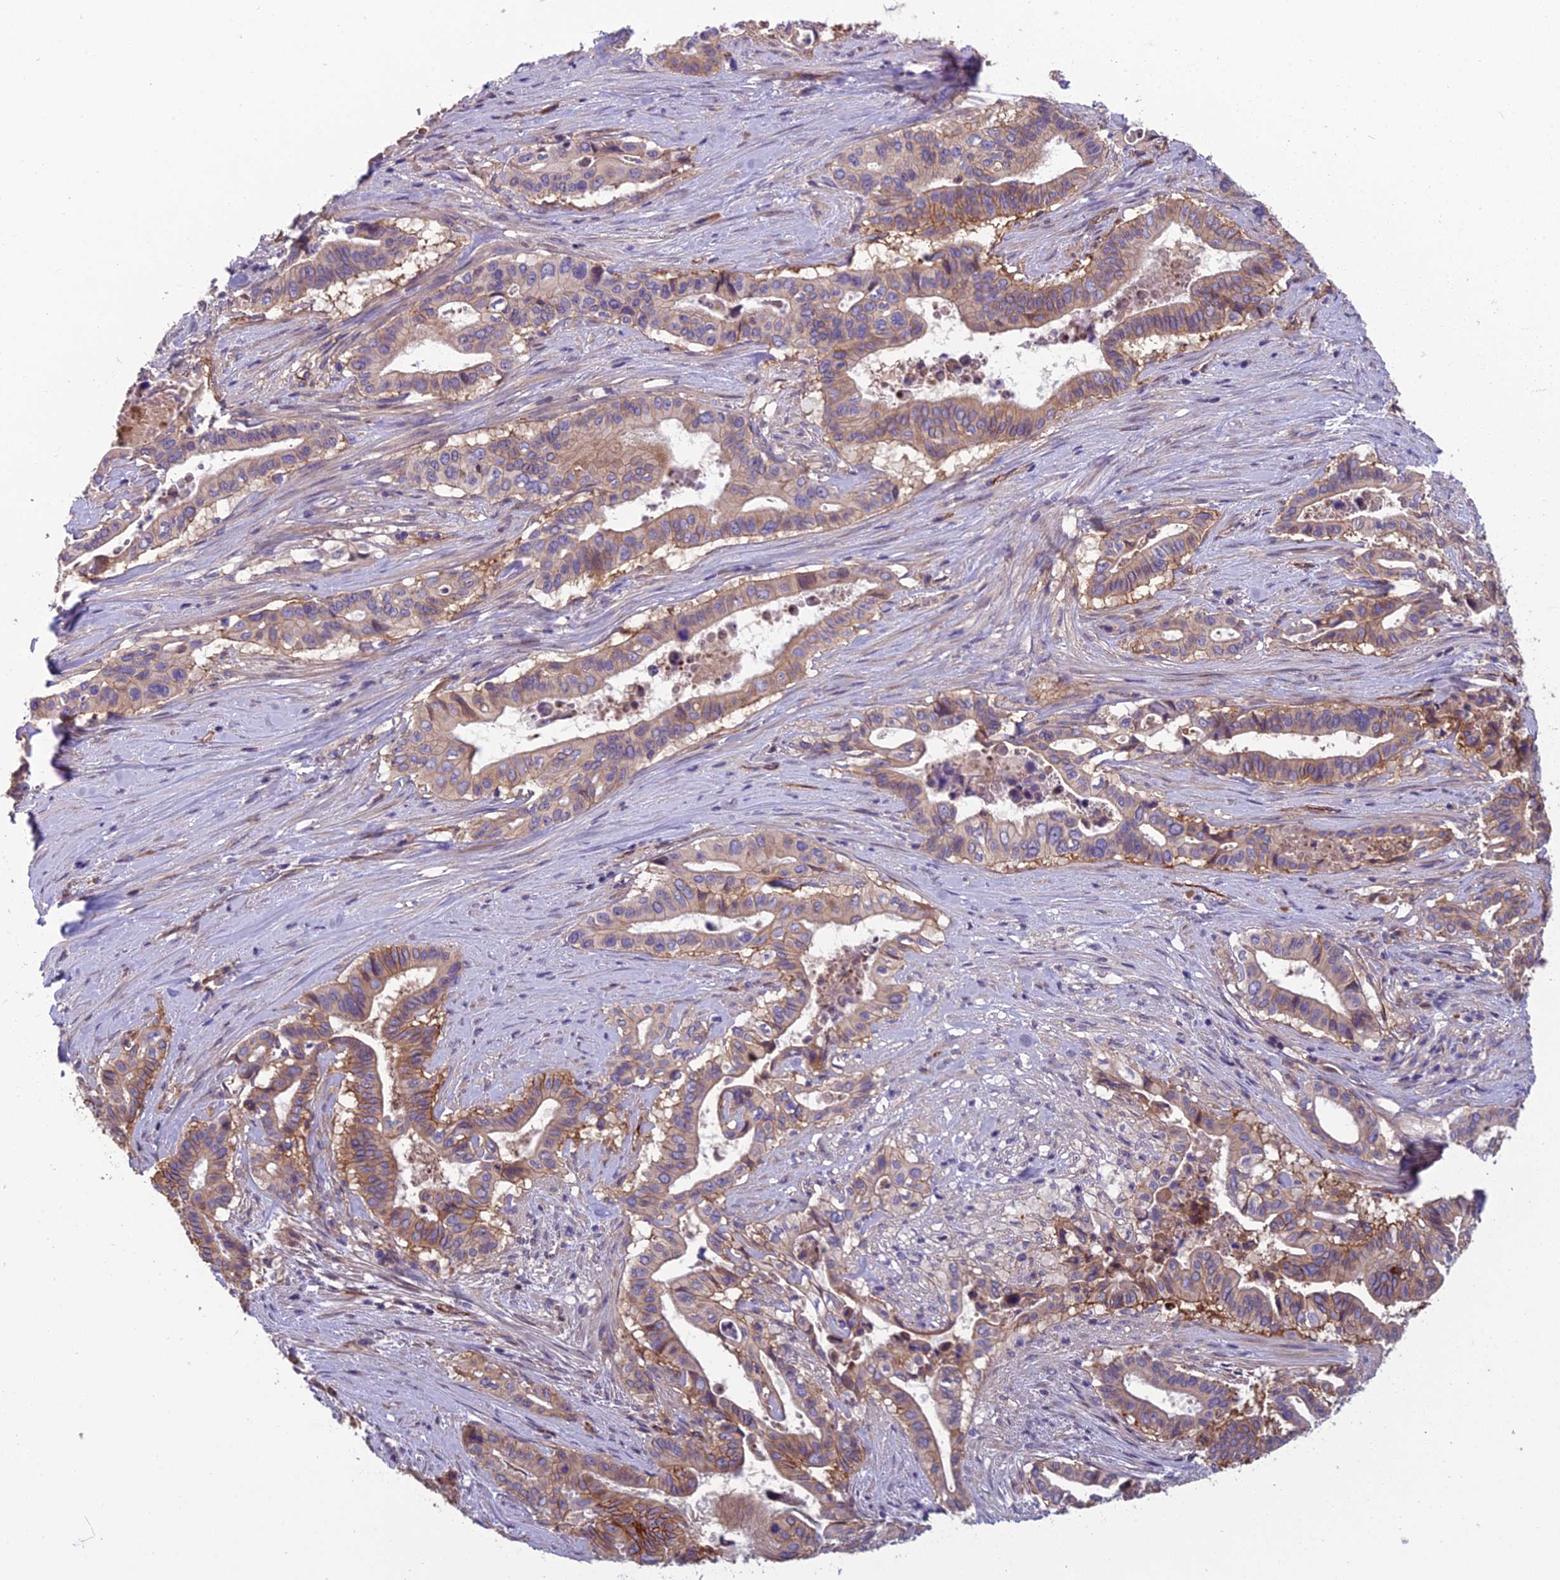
{"staining": {"intensity": "moderate", "quantity": "25%-75%", "location": "cytoplasmic/membranous"}, "tissue": "pancreatic cancer", "cell_type": "Tumor cells", "image_type": "cancer", "snomed": [{"axis": "morphology", "description": "Adenocarcinoma, NOS"}, {"axis": "topography", "description": "Pancreas"}], "caption": "Protein expression analysis of pancreatic adenocarcinoma displays moderate cytoplasmic/membranous staining in approximately 25%-75% of tumor cells. The protein is stained brown, and the nuclei are stained in blue (DAB IHC with brightfield microscopy, high magnification).", "gene": "TSPAN15", "patient": {"sex": "female", "age": 77}}